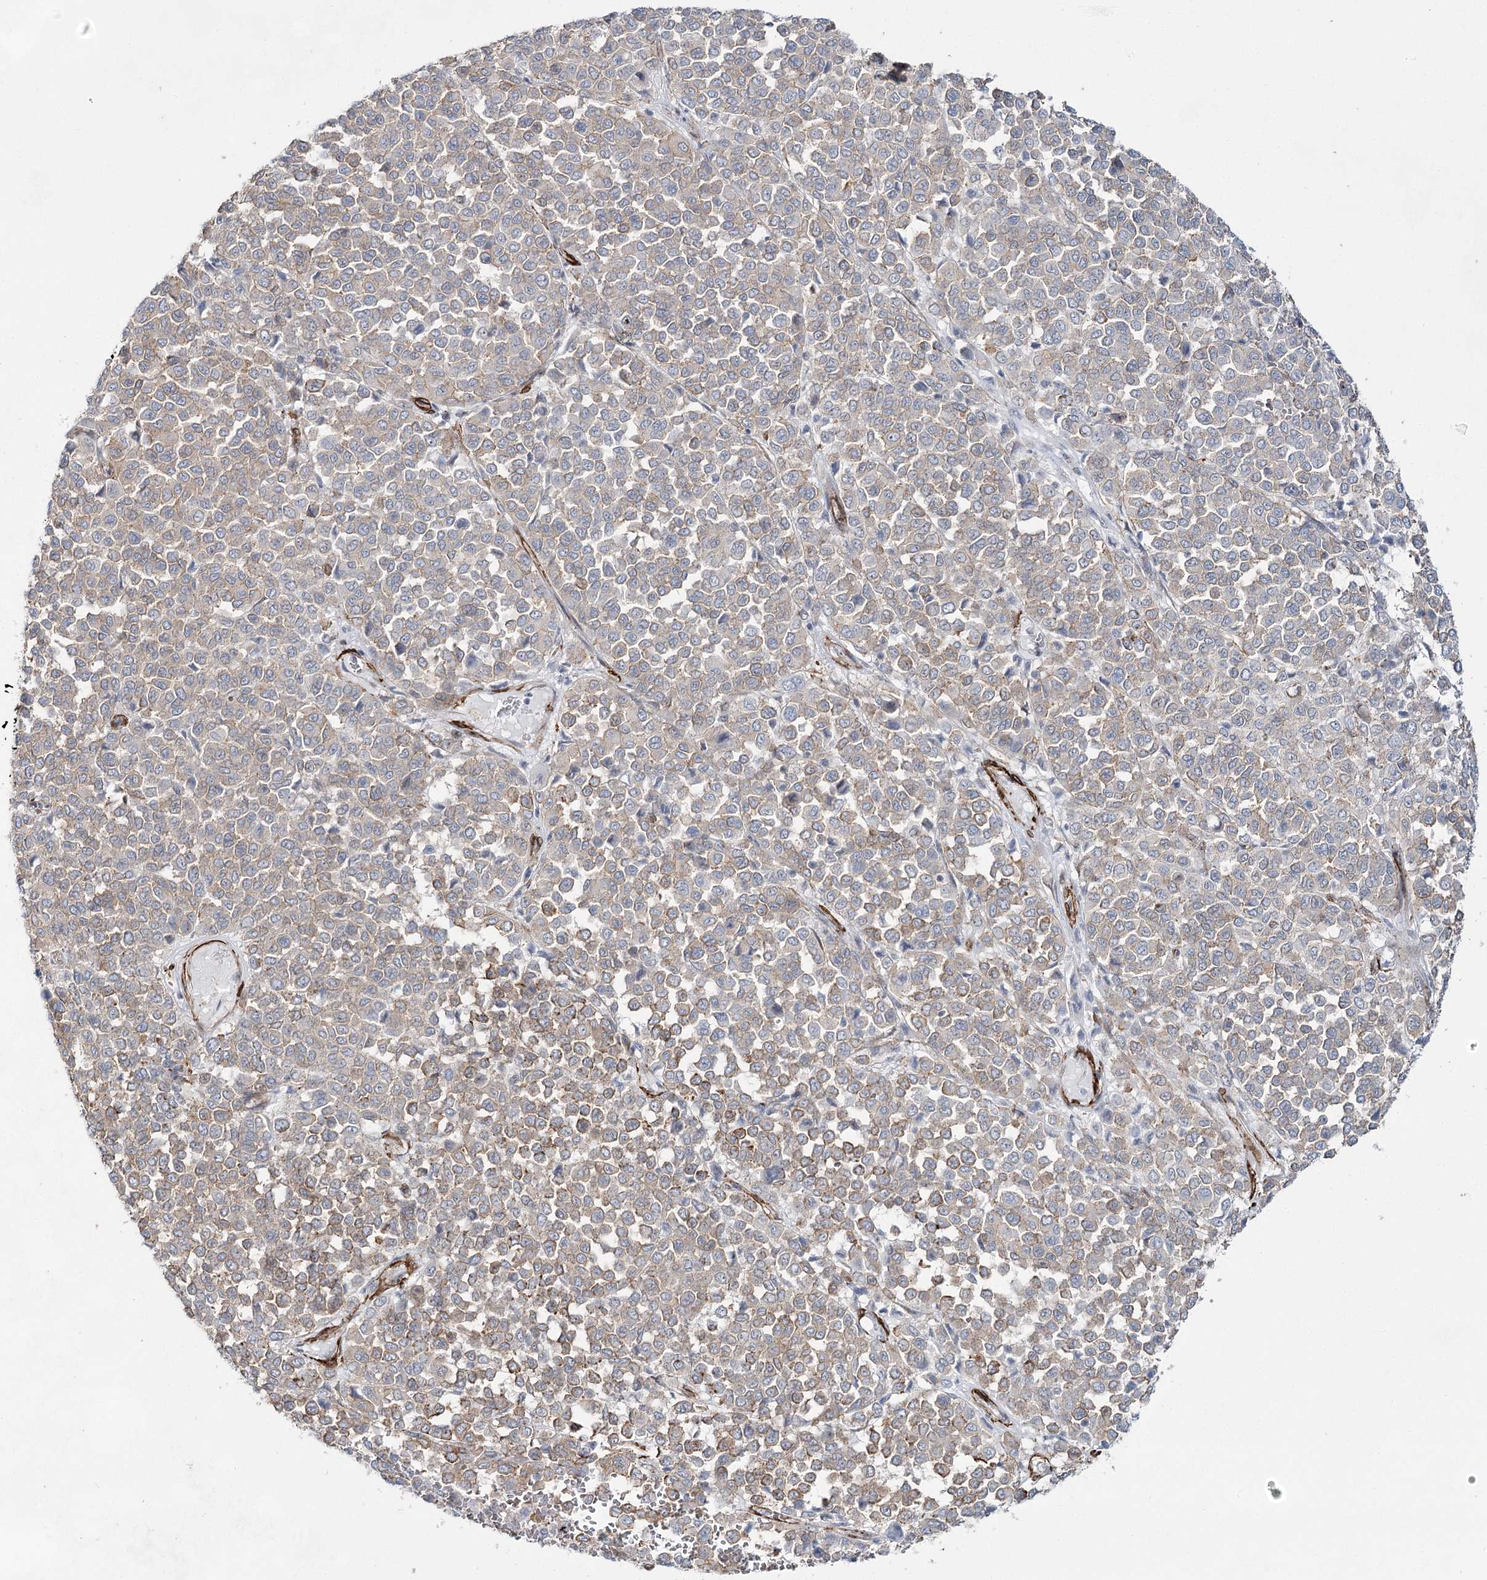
{"staining": {"intensity": "weak", "quantity": "25%-75%", "location": "cytoplasmic/membranous"}, "tissue": "melanoma", "cell_type": "Tumor cells", "image_type": "cancer", "snomed": [{"axis": "morphology", "description": "Malignant melanoma, Metastatic site"}, {"axis": "topography", "description": "Pancreas"}], "caption": "Human melanoma stained for a protein (brown) demonstrates weak cytoplasmic/membranous positive staining in approximately 25%-75% of tumor cells.", "gene": "CWF19L1", "patient": {"sex": "female", "age": 30}}